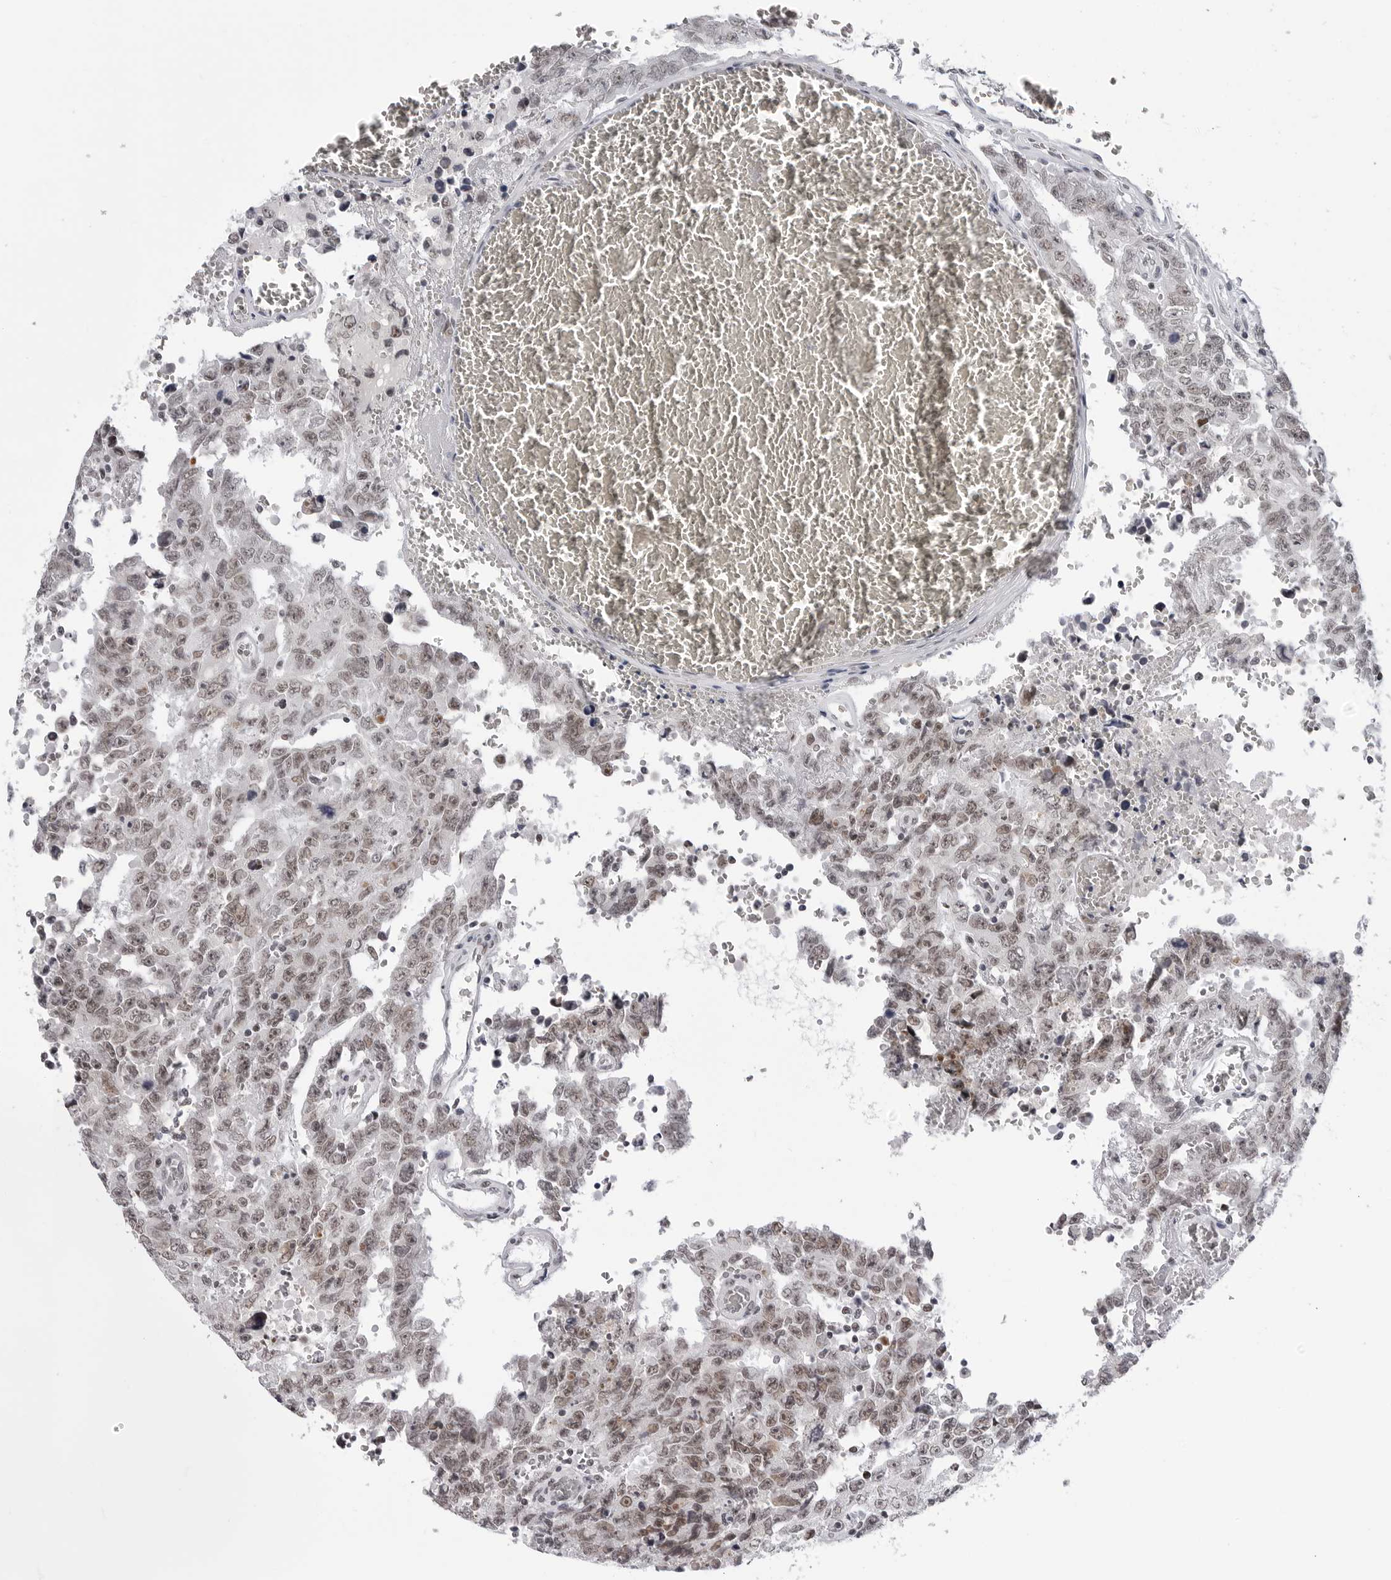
{"staining": {"intensity": "moderate", "quantity": ">75%", "location": "nuclear"}, "tissue": "testis cancer", "cell_type": "Tumor cells", "image_type": "cancer", "snomed": [{"axis": "morphology", "description": "Carcinoma, Embryonal, NOS"}, {"axis": "topography", "description": "Testis"}], "caption": "Protein expression analysis of testis cancer (embryonal carcinoma) exhibits moderate nuclear staining in approximately >75% of tumor cells. (DAB (3,3'-diaminobenzidine) = brown stain, brightfield microscopy at high magnification).", "gene": "SF3B4", "patient": {"sex": "male", "age": 26}}